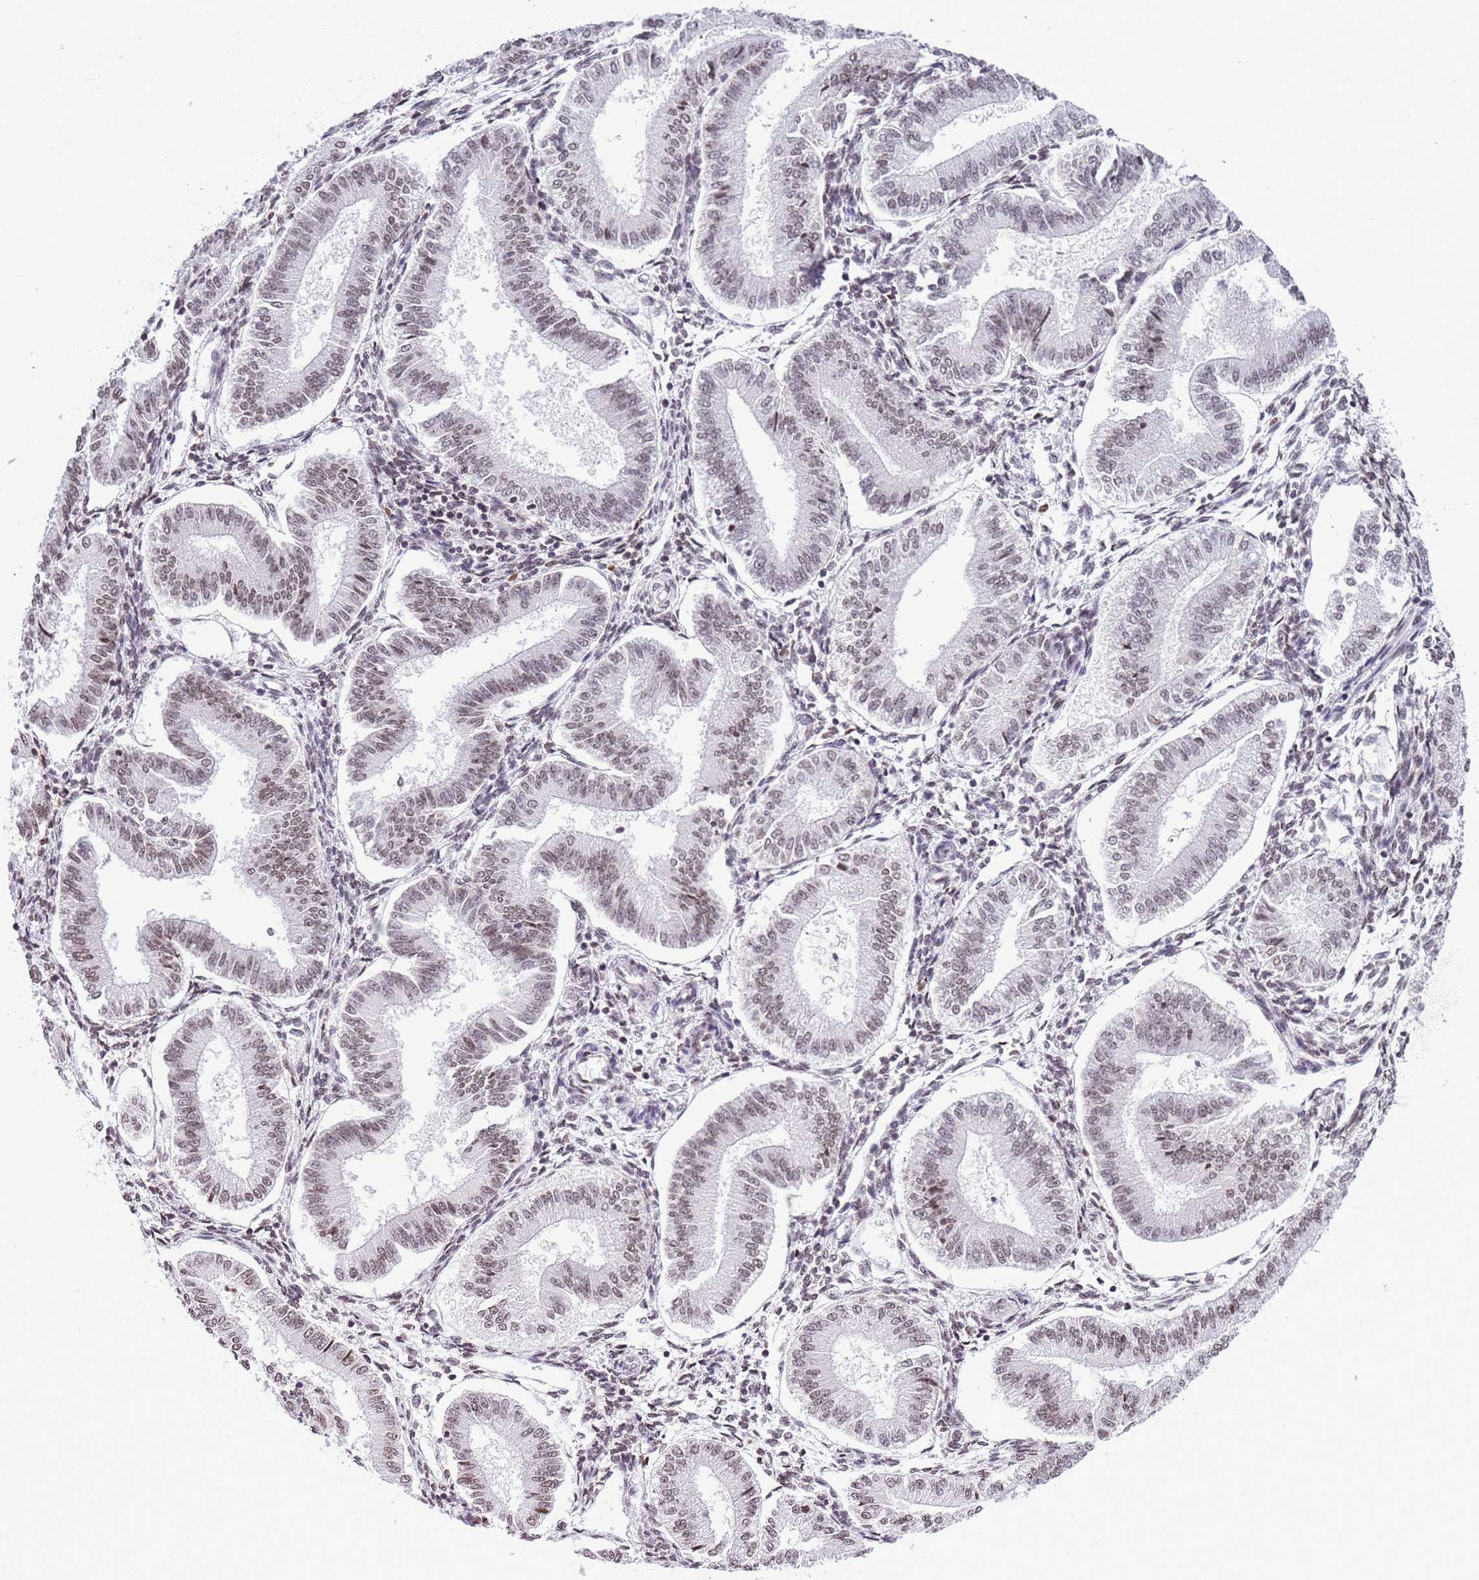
{"staining": {"intensity": "weak", "quantity": "25%-75%", "location": "nuclear"}, "tissue": "endometrium", "cell_type": "Cells in endometrial stroma", "image_type": "normal", "snomed": [{"axis": "morphology", "description": "Normal tissue, NOS"}, {"axis": "topography", "description": "Endometrium"}], "caption": "Benign endometrium was stained to show a protein in brown. There is low levels of weak nuclear positivity in approximately 25%-75% of cells in endometrial stroma. (IHC, brightfield microscopy, high magnification).", "gene": "NRIP1", "patient": {"sex": "female", "age": 39}}